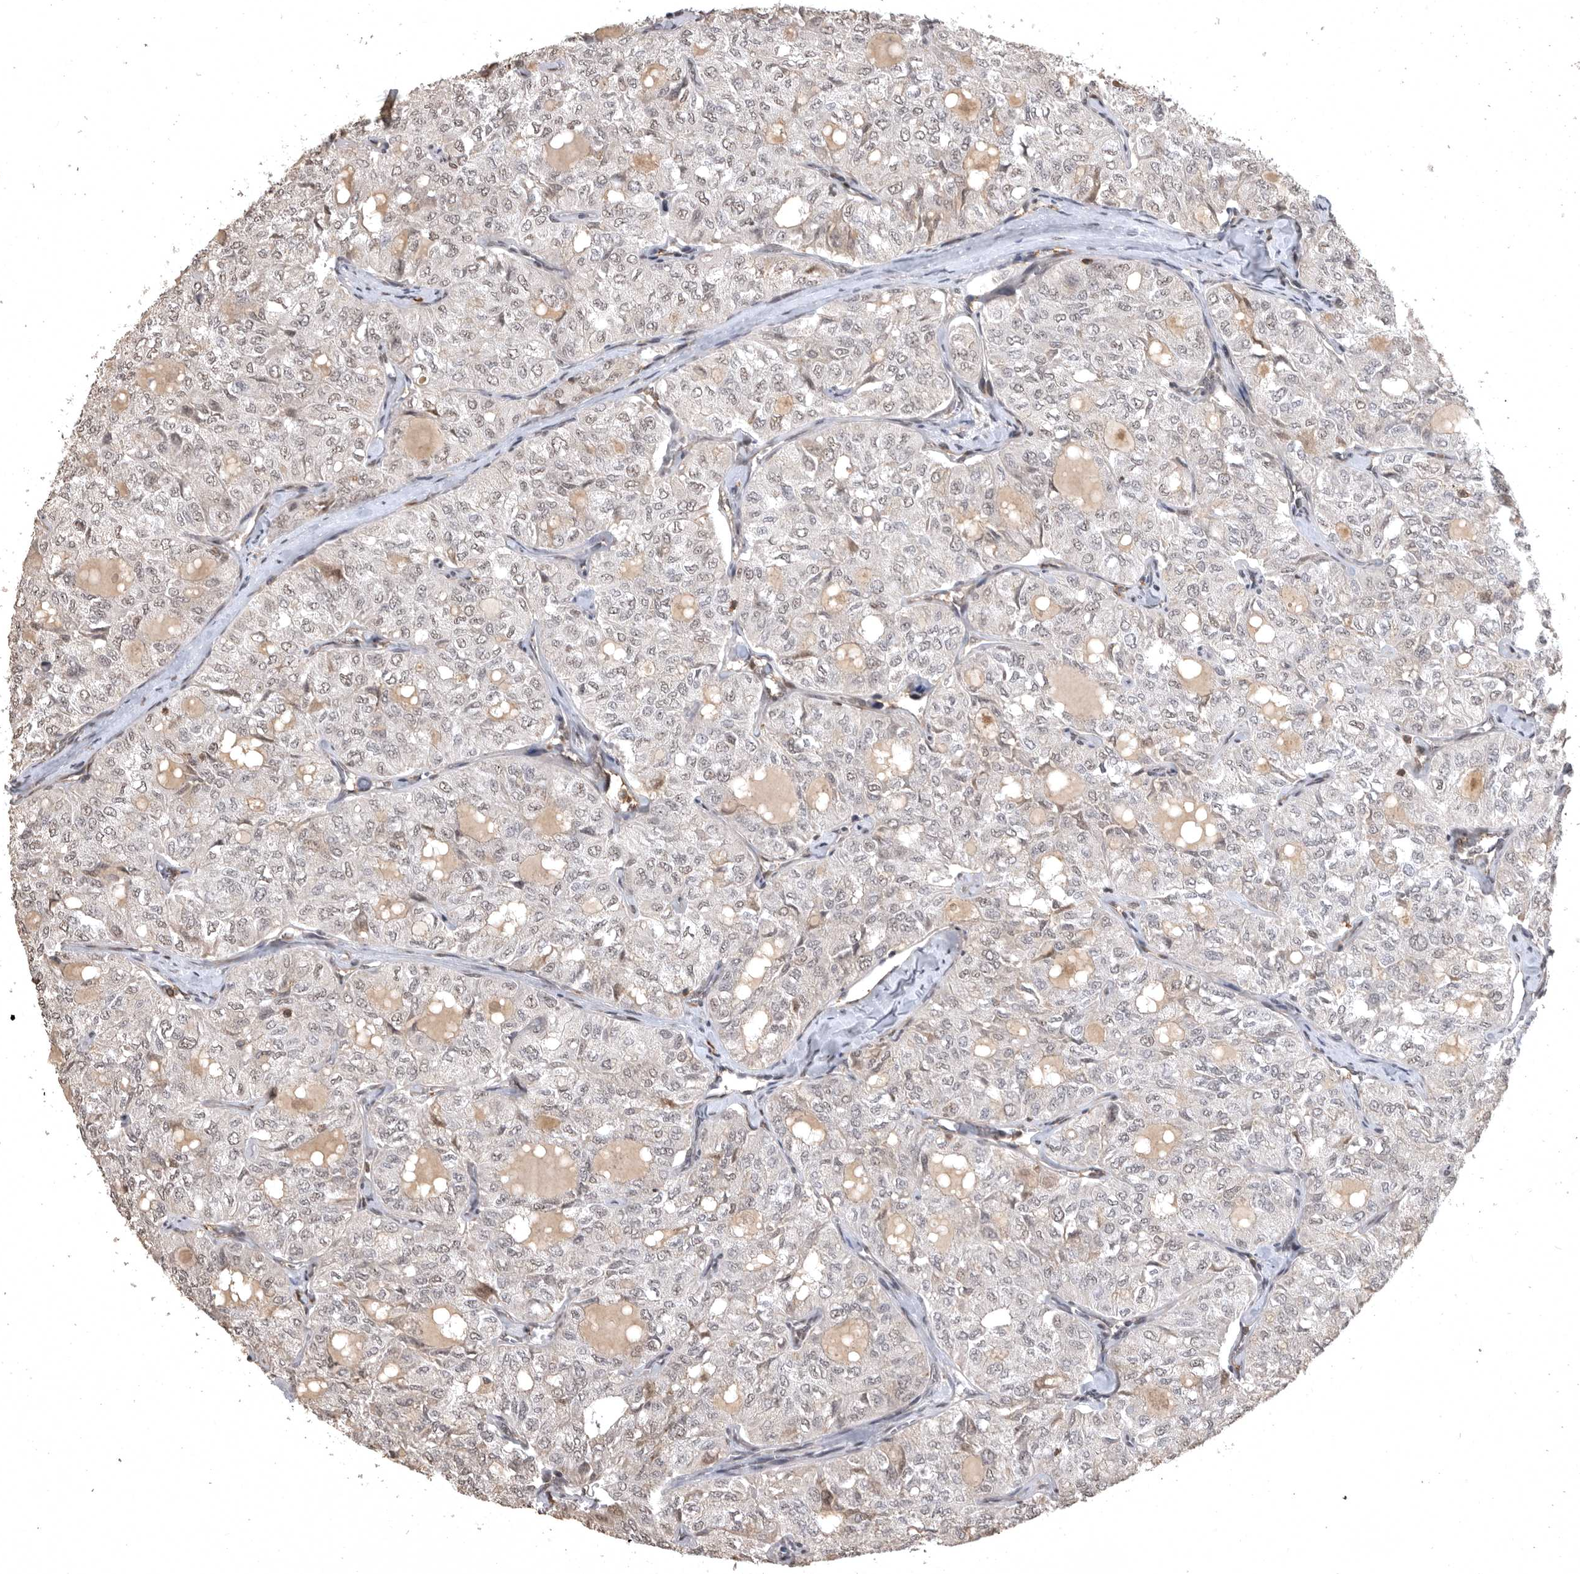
{"staining": {"intensity": "weak", "quantity": "25%-75%", "location": "nuclear"}, "tissue": "thyroid cancer", "cell_type": "Tumor cells", "image_type": "cancer", "snomed": [{"axis": "morphology", "description": "Follicular adenoma carcinoma, NOS"}, {"axis": "topography", "description": "Thyroid gland"}], "caption": "Immunohistochemistry (IHC) histopathology image of neoplastic tissue: human thyroid cancer (follicular adenoma carcinoma) stained using immunohistochemistry (IHC) displays low levels of weak protein expression localized specifically in the nuclear of tumor cells, appearing as a nuclear brown color.", "gene": "CBLL1", "patient": {"sex": "male", "age": 75}}